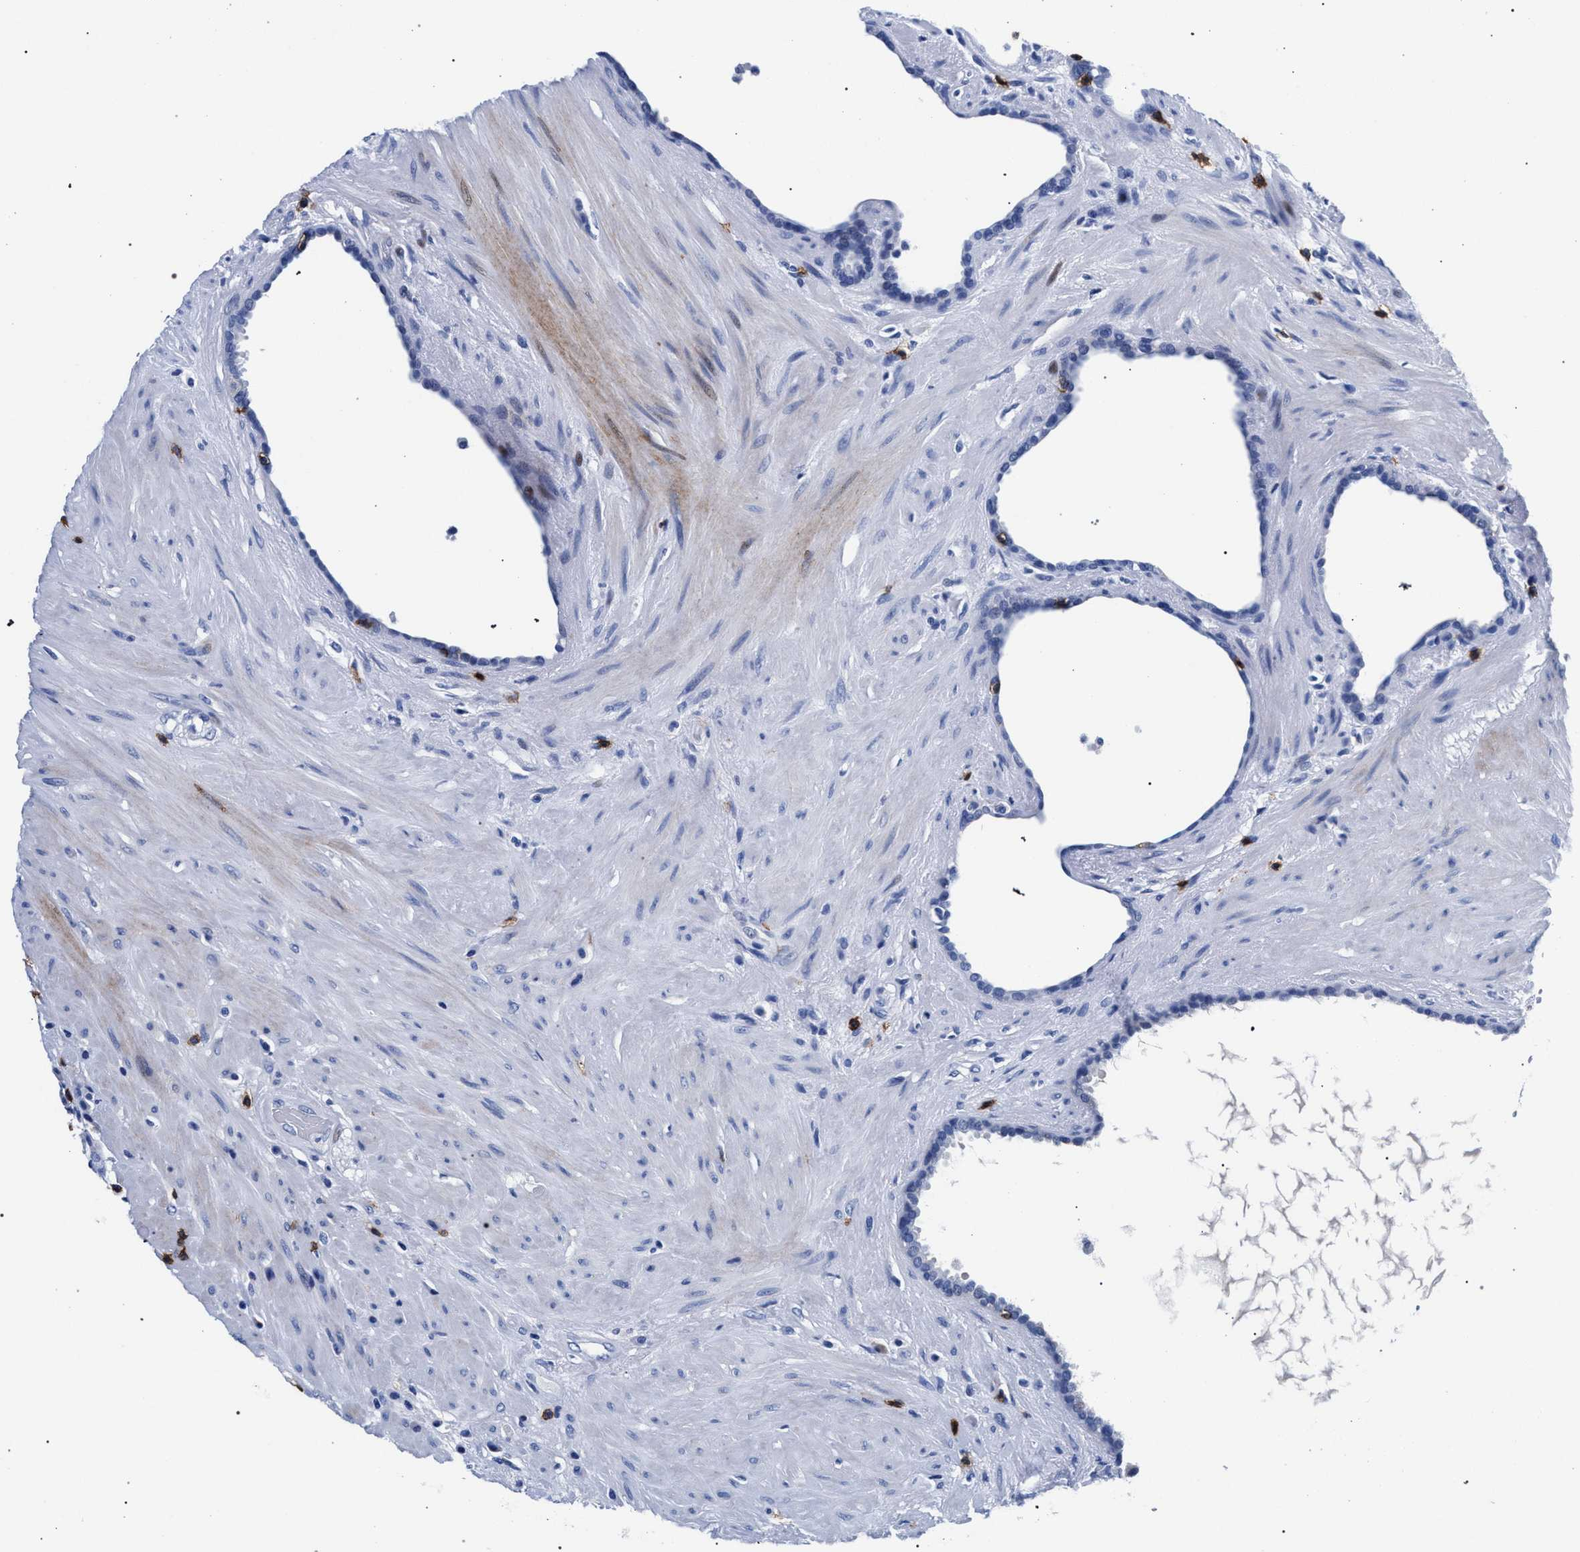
{"staining": {"intensity": "negative", "quantity": "none", "location": "none"}, "tissue": "seminal vesicle", "cell_type": "Glandular cells", "image_type": "normal", "snomed": [{"axis": "morphology", "description": "Normal tissue, NOS"}, {"axis": "topography", "description": "Seminal veicle"}], "caption": "High power microscopy photomicrograph of an immunohistochemistry (IHC) photomicrograph of unremarkable seminal vesicle, revealing no significant expression in glandular cells.", "gene": "KLRK1", "patient": {"sex": "male", "age": 61}}